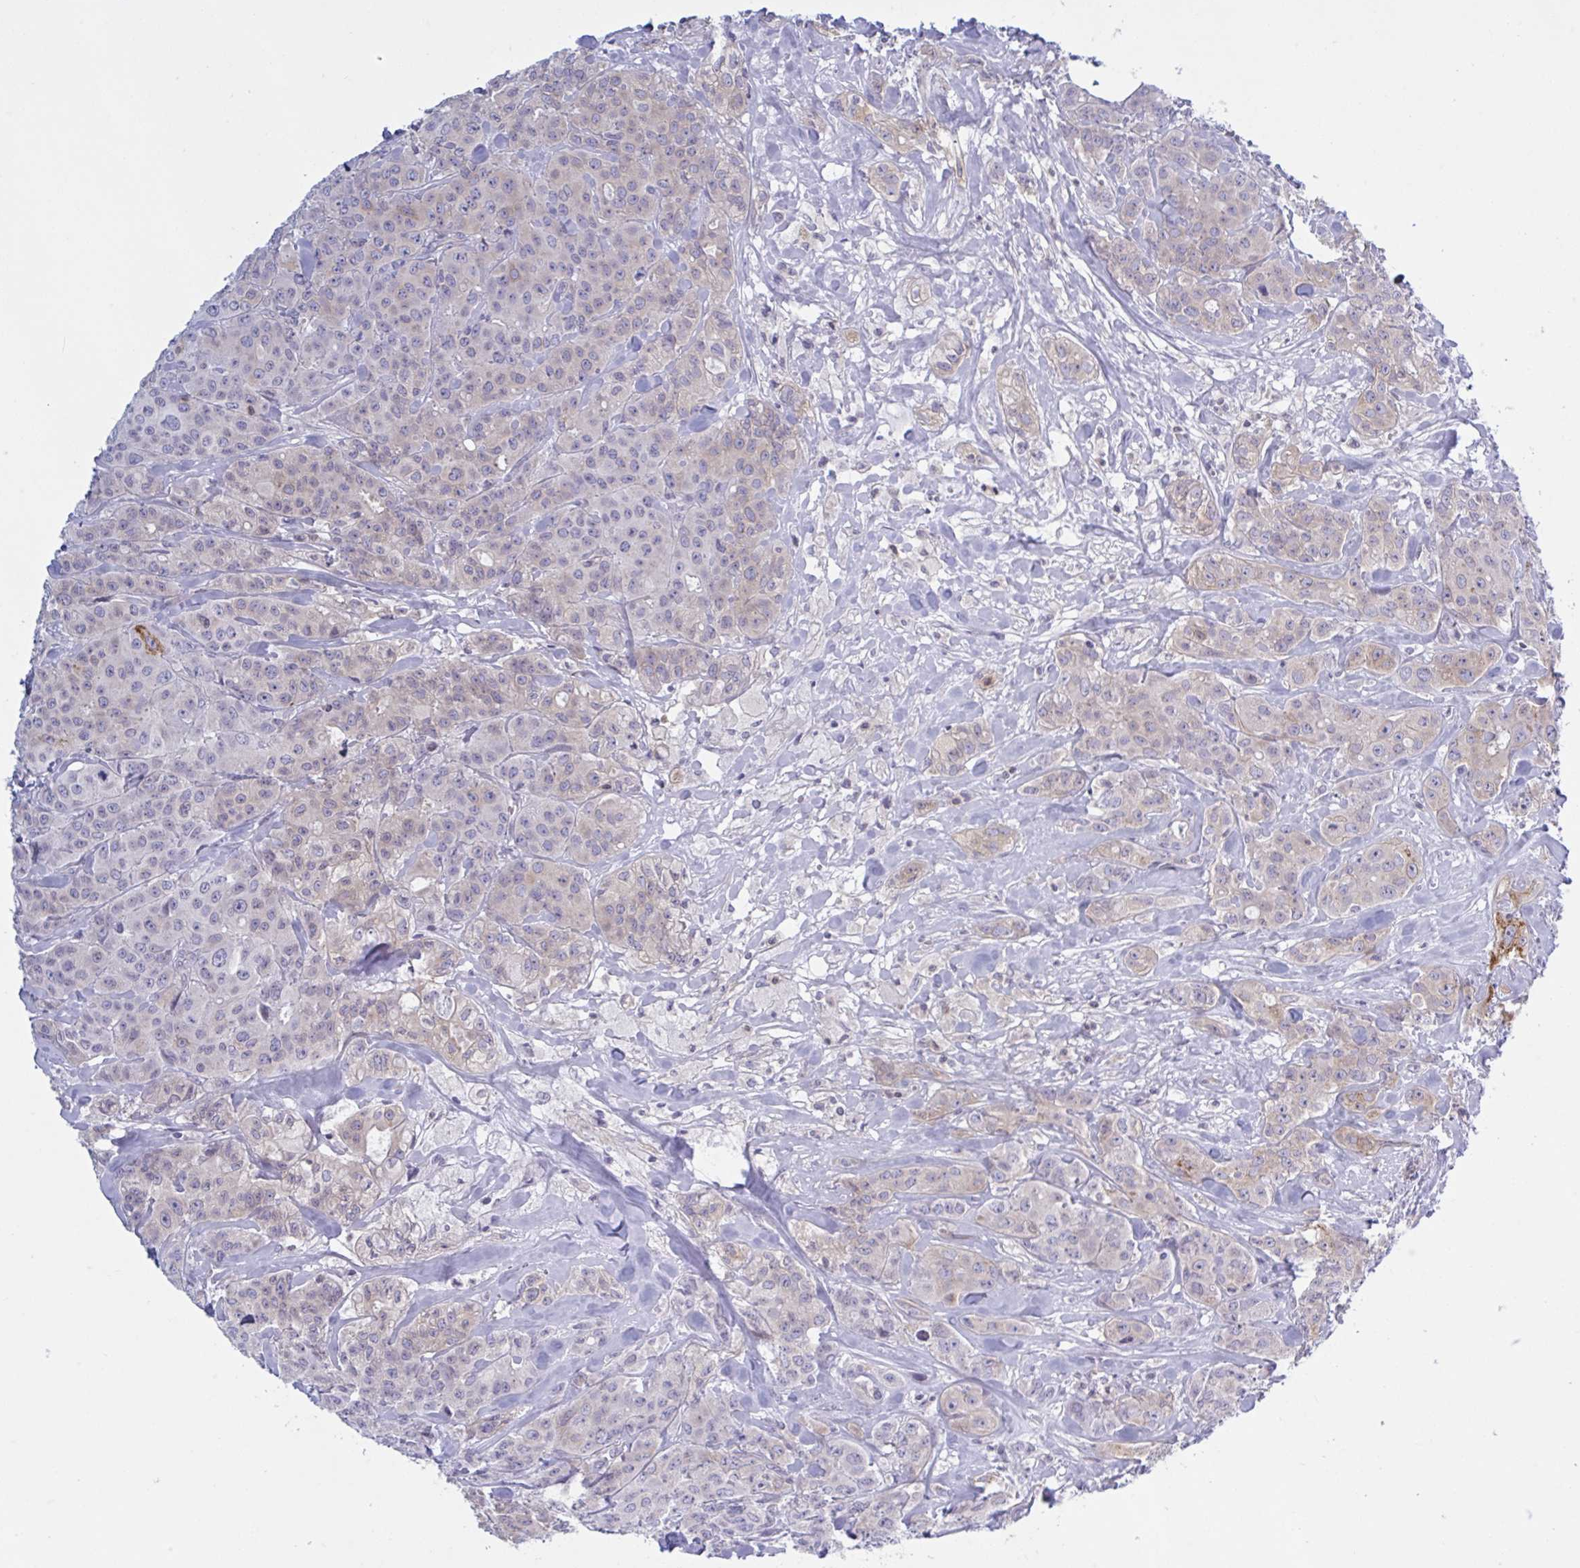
{"staining": {"intensity": "weak", "quantity": "<25%", "location": "cytoplasmic/membranous"}, "tissue": "breast cancer", "cell_type": "Tumor cells", "image_type": "cancer", "snomed": [{"axis": "morphology", "description": "Normal tissue, NOS"}, {"axis": "morphology", "description": "Duct carcinoma"}, {"axis": "topography", "description": "Breast"}], "caption": "Tumor cells show no significant positivity in breast invasive ductal carcinoma.", "gene": "TANK", "patient": {"sex": "female", "age": 43}}